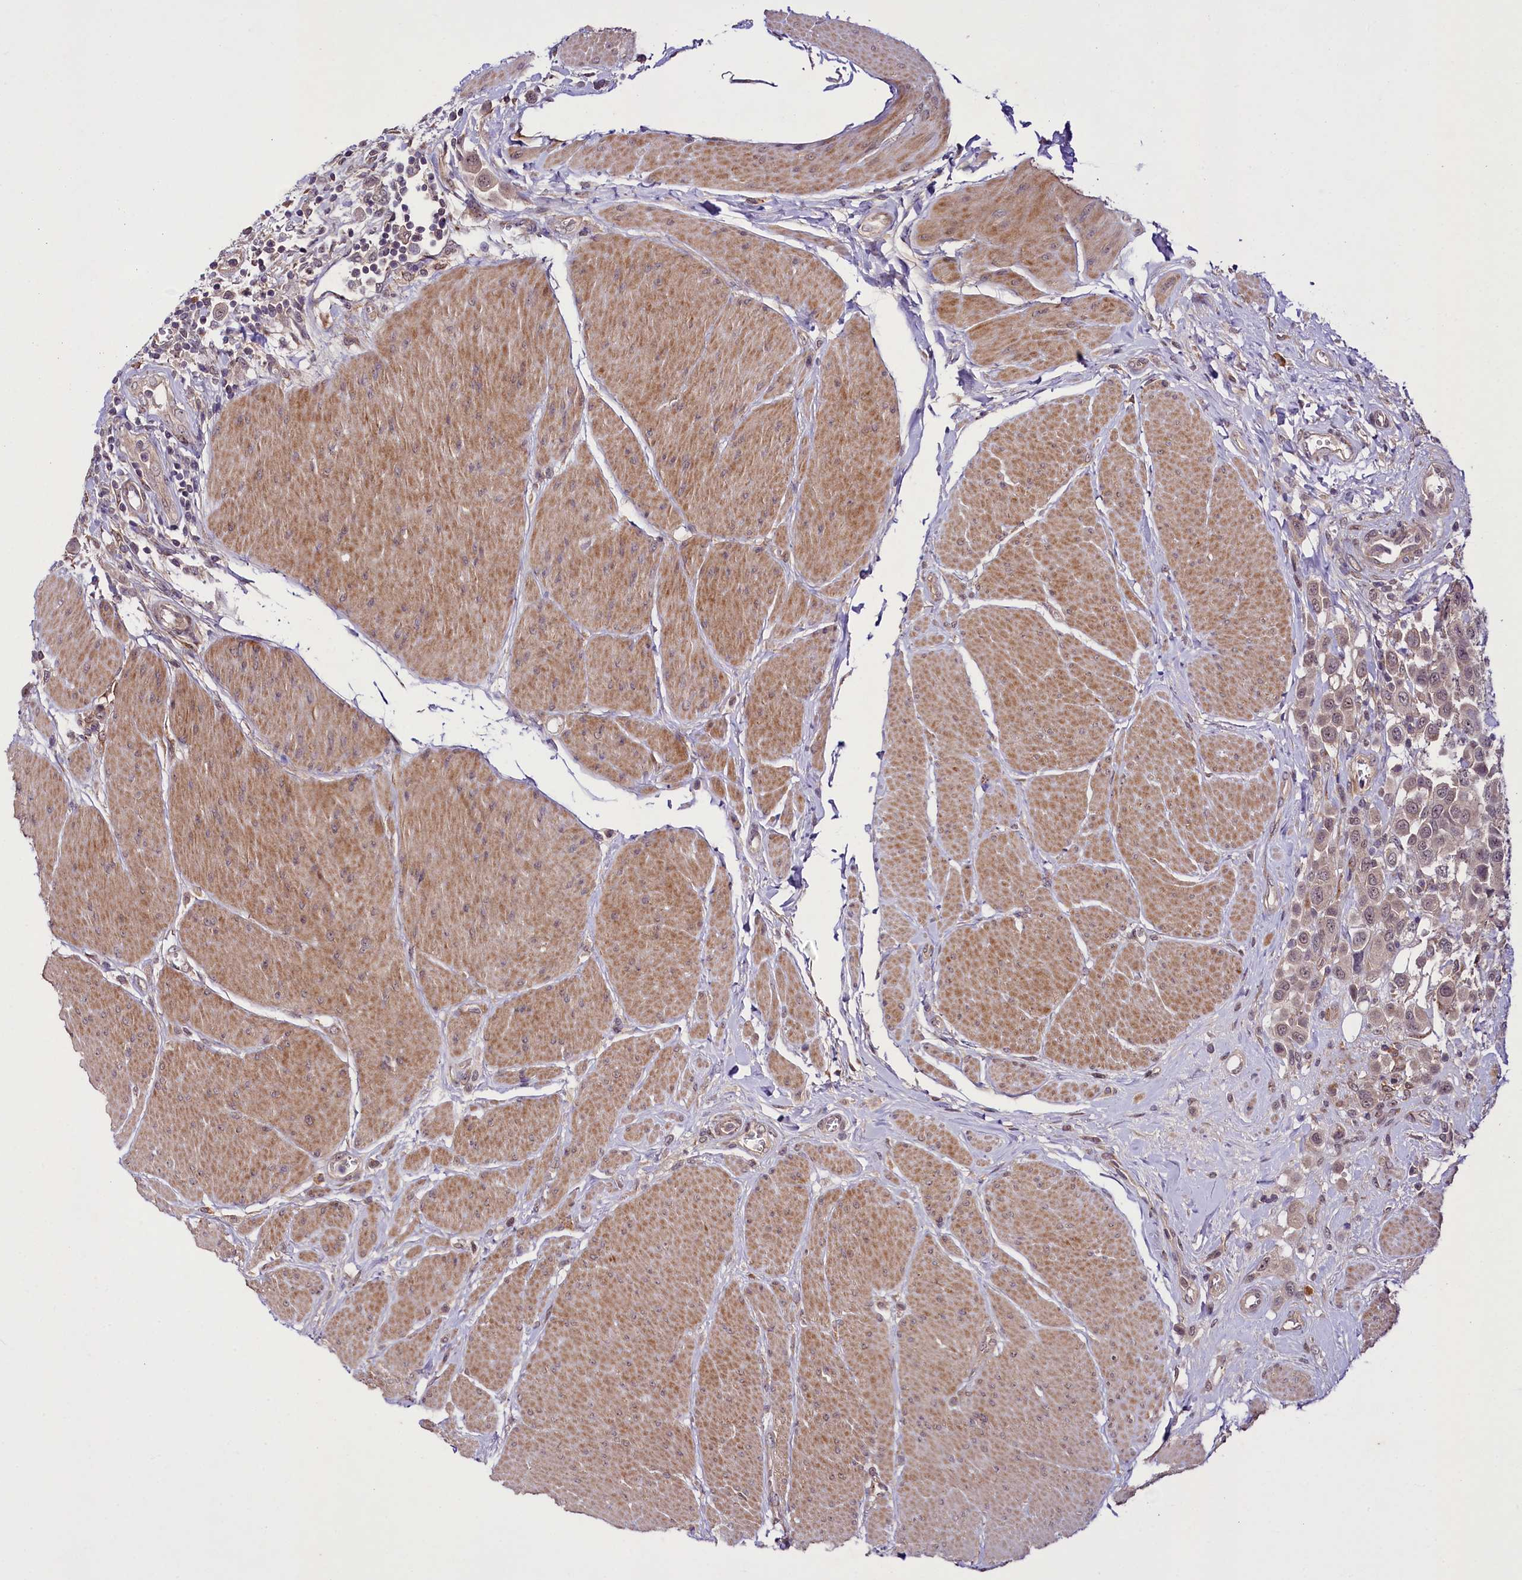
{"staining": {"intensity": "moderate", "quantity": "<25%", "location": "cytoplasmic/membranous"}, "tissue": "urothelial cancer", "cell_type": "Tumor cells", "image_type": "cancer", "snomed": [{"axis": "morphology", "description": "Urothelial carcinoma, High grade"}, {"axis": "topography", "description": "Urinary bladder"}], "caption": "This micrograph exhibits immunohistochemistry staining of high-grade urothelial carcinoma, with low moderate cytoplasmic/membranous staining in about <25% of tumor cells.", "gene": "PHLDB1", "patient": {"sex": "male", "age": 50}}